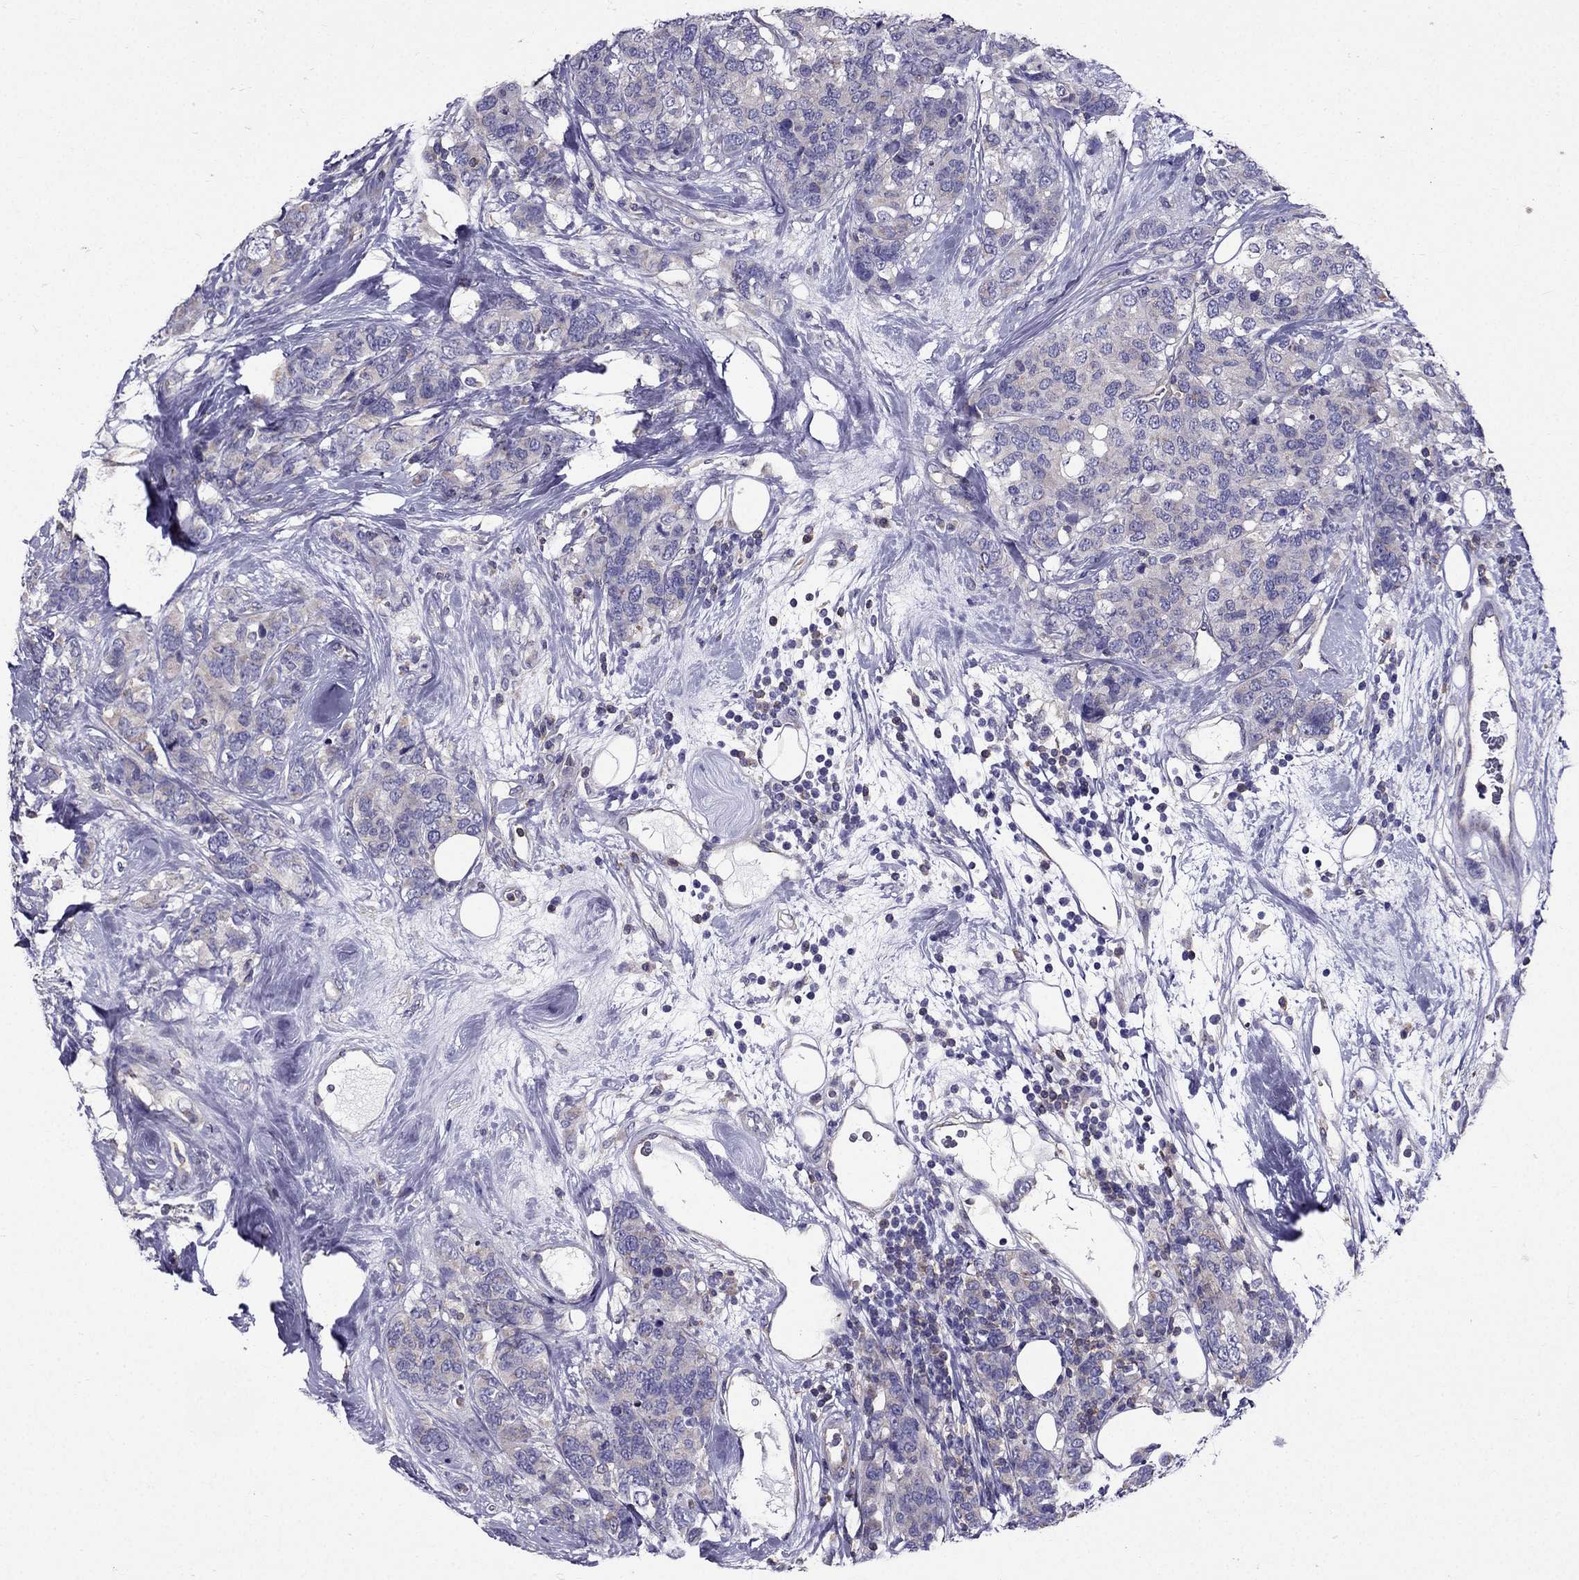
{"staining": {"intensity": "weak", "quantity": "<25%", "location": "cytoplasmic/membranous"}, "tissue": "breast cancer", "cell_type": "Tumor cells", "image_type": "cancer", "snomed": [{"axis": "morphology", "description": "Lobular carcinoma"}, {"axis": "topography", "description": "Breast"}], "caption": "High power microscopy micrograph of an immunohistochemistry micrograph of breast cancer (lobular carcinoma), revealing no significant positivity in tumor cells.", "gene": "AAK1", "patient": {"sex": "female", "age": 59}}